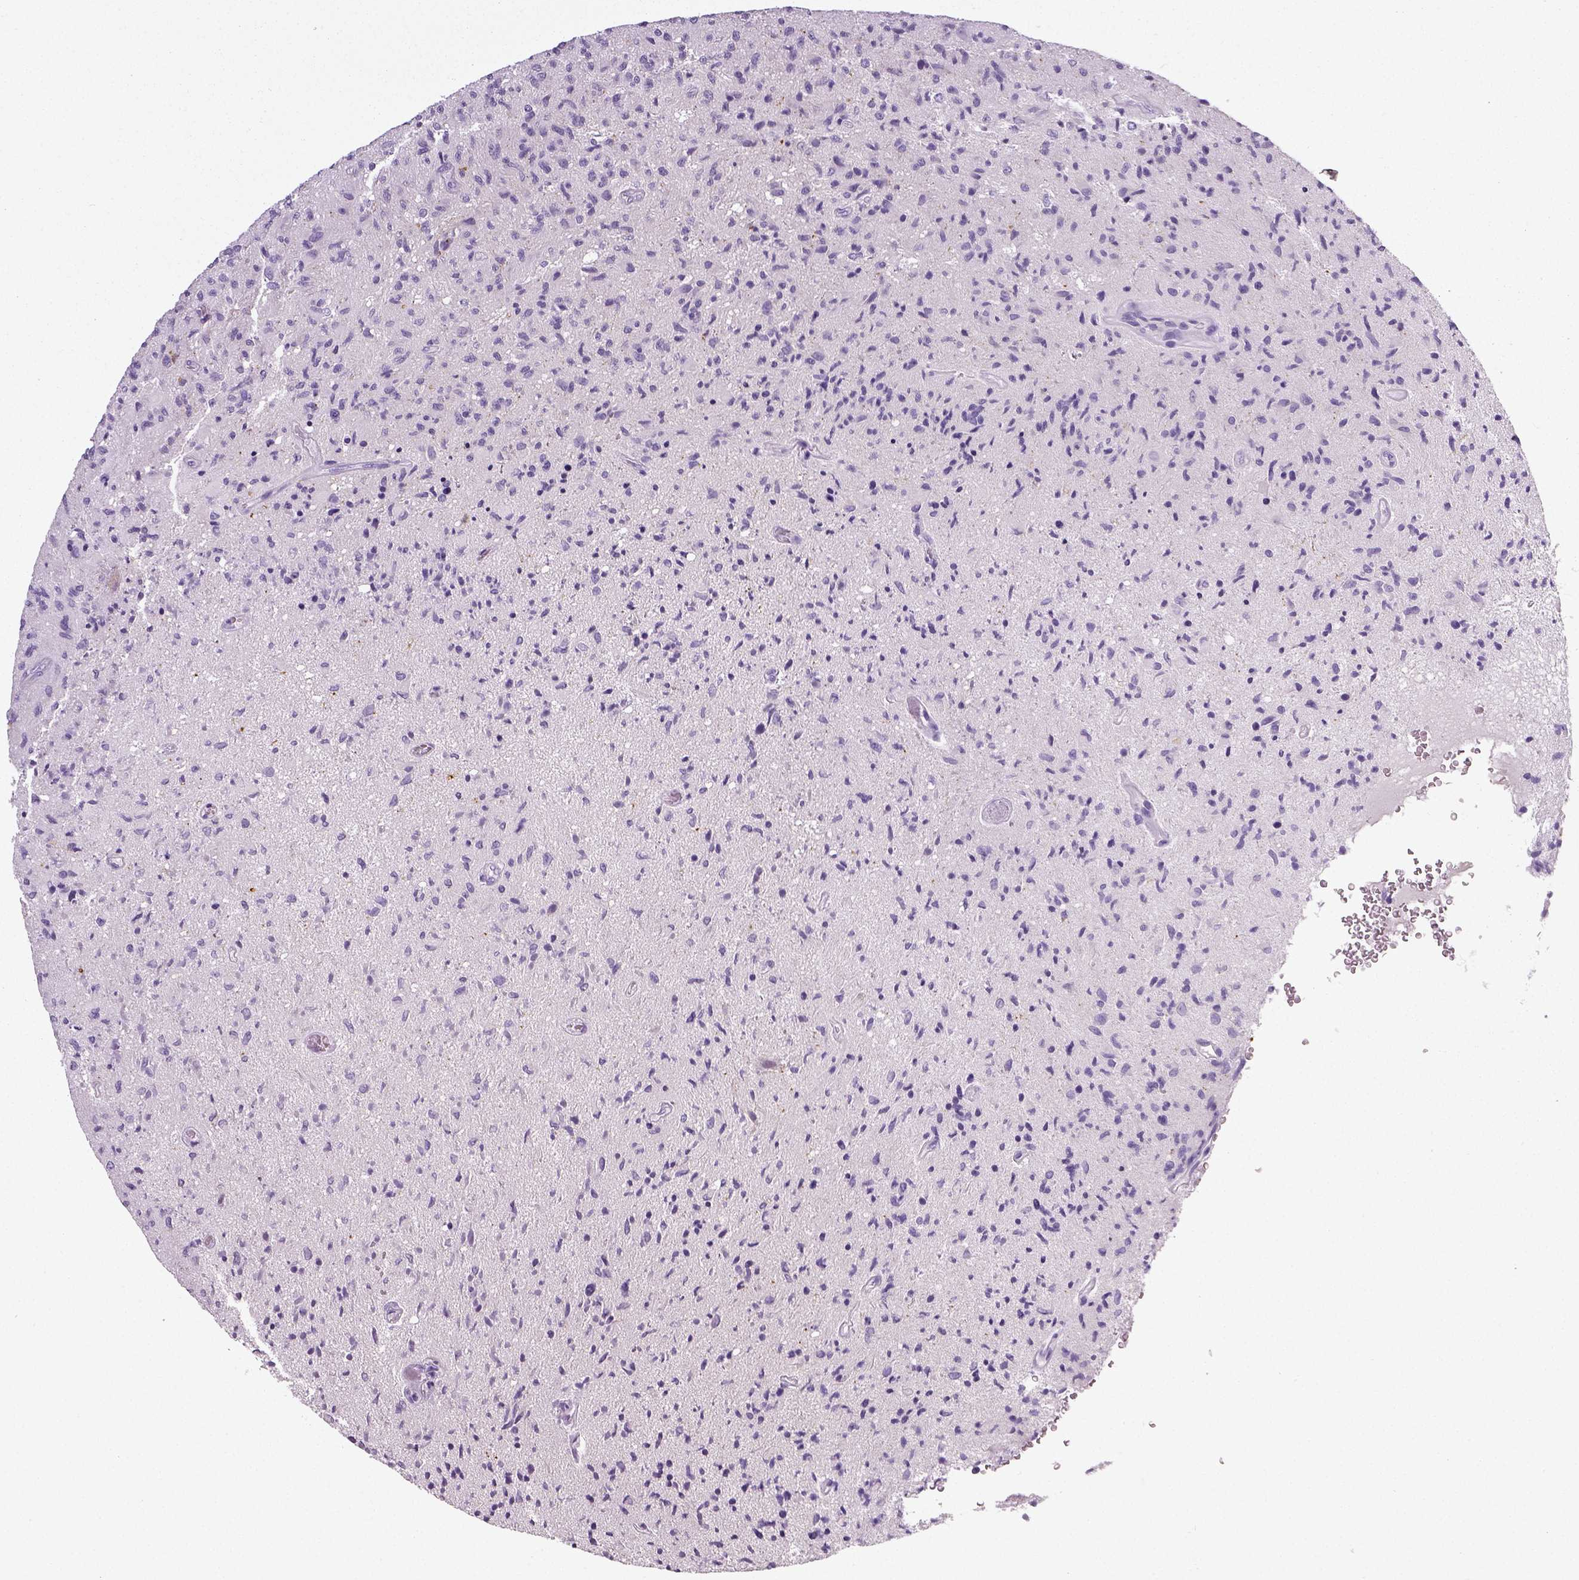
{"staining": {"intensity": "negative", "quantity": "none", "location": "none"}, "tissue": "glioma", "cell_type": "Tumor cells", "image_type": "cancer", "snomed": [{"axis": "morphology", "description": "Glioma, malignant, High grade"}, {"axis": "topography", "description": "Brain"}], "caption": "Tumor cells are negative for protein expression in human malignant glioma (high-grade).", "gene": "NECAB2", "patient": {"sex": "male", "age": 54}}